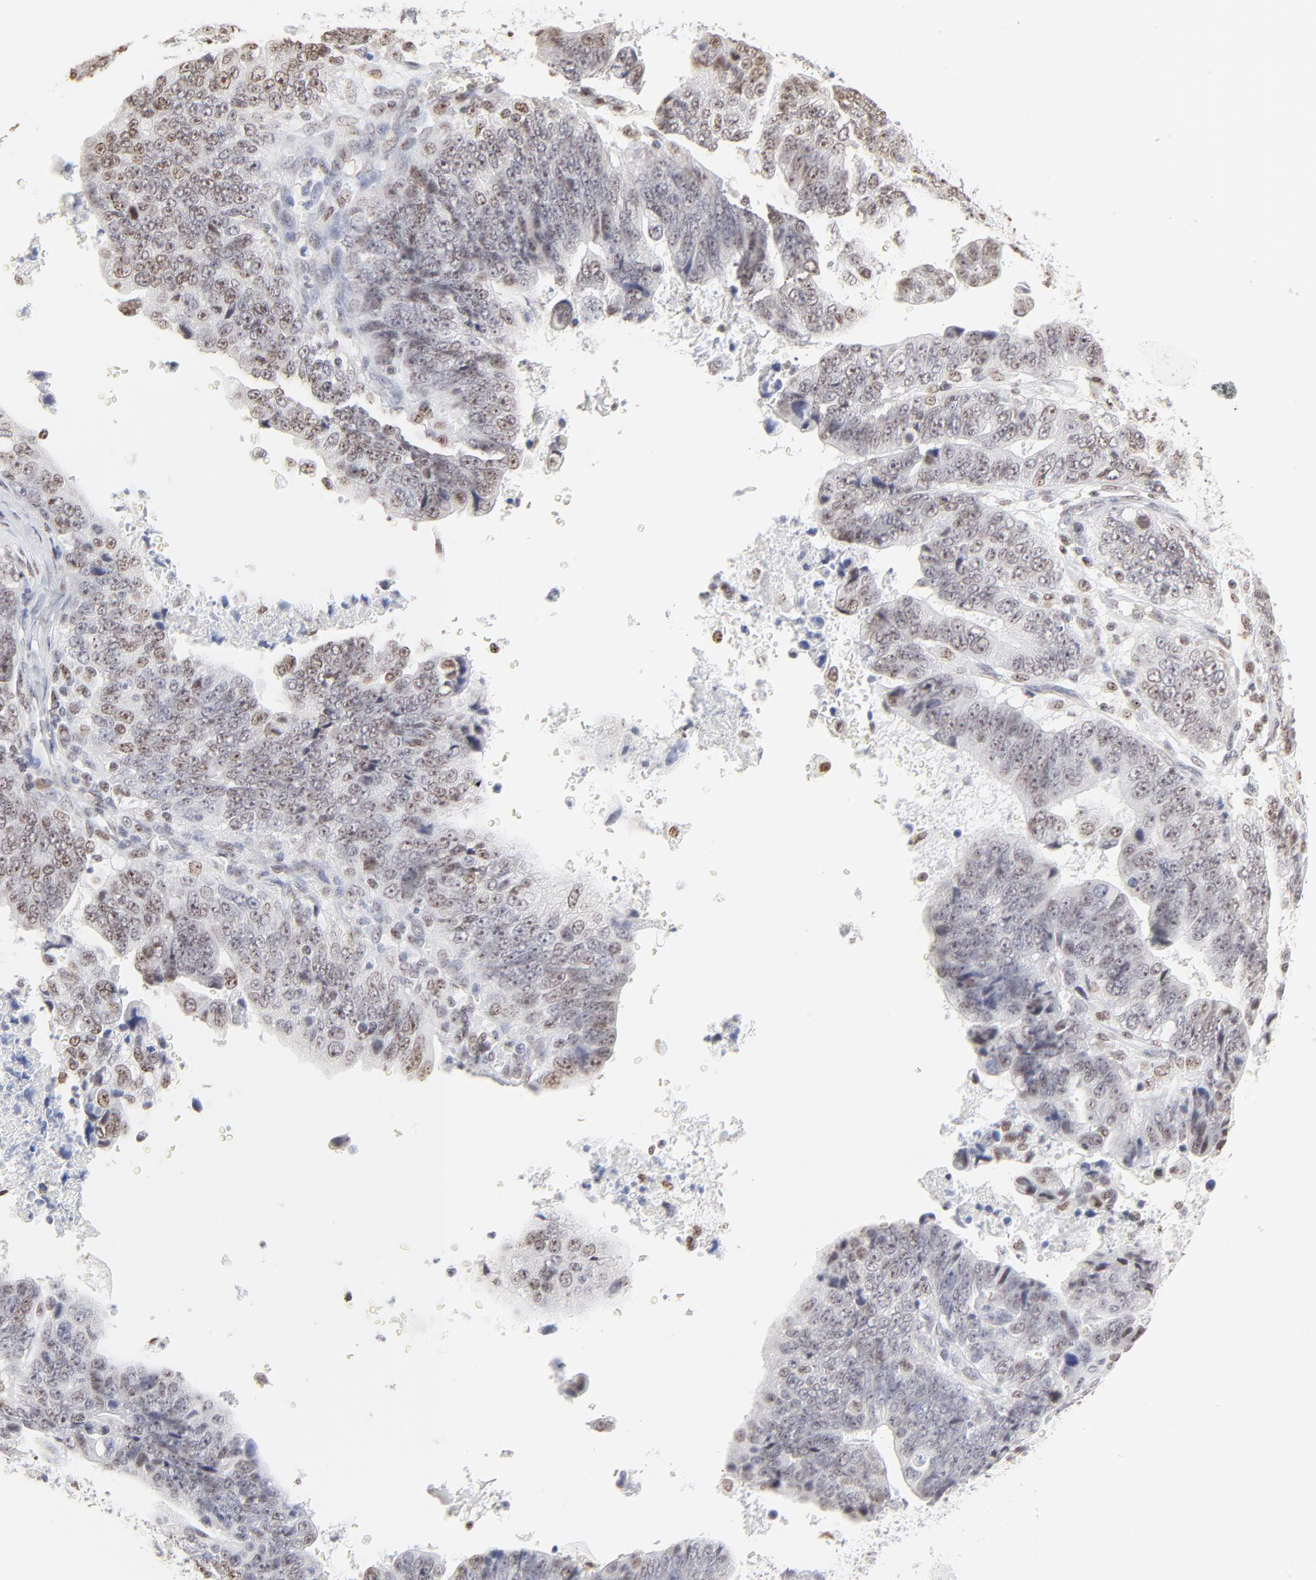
{"staining": {"intensity": "weak", "quantity": "25%-75%", "location": "nuclear"}, "tissue": "stomach cancer", "cell_type": "Tumor cells", "image_type": "cancer", "snomed": [{"axis": "morphology", "description": "Adenocarcinoma, NOS"}, {"axis": "topography", "description": "Stomach, upper"}], "caption": "Immunohistochemistry (IHC) histopathology image of neoplastic tissue: human stomach cancer stained using immunohistochemistry demonstrates low levels of weak protein expression localized specifically in the nuclear of tumor cells, appearing as a nuclear brown color.", "gene": "NFIL3", "patient": {"sex": "female", "age": 50}}